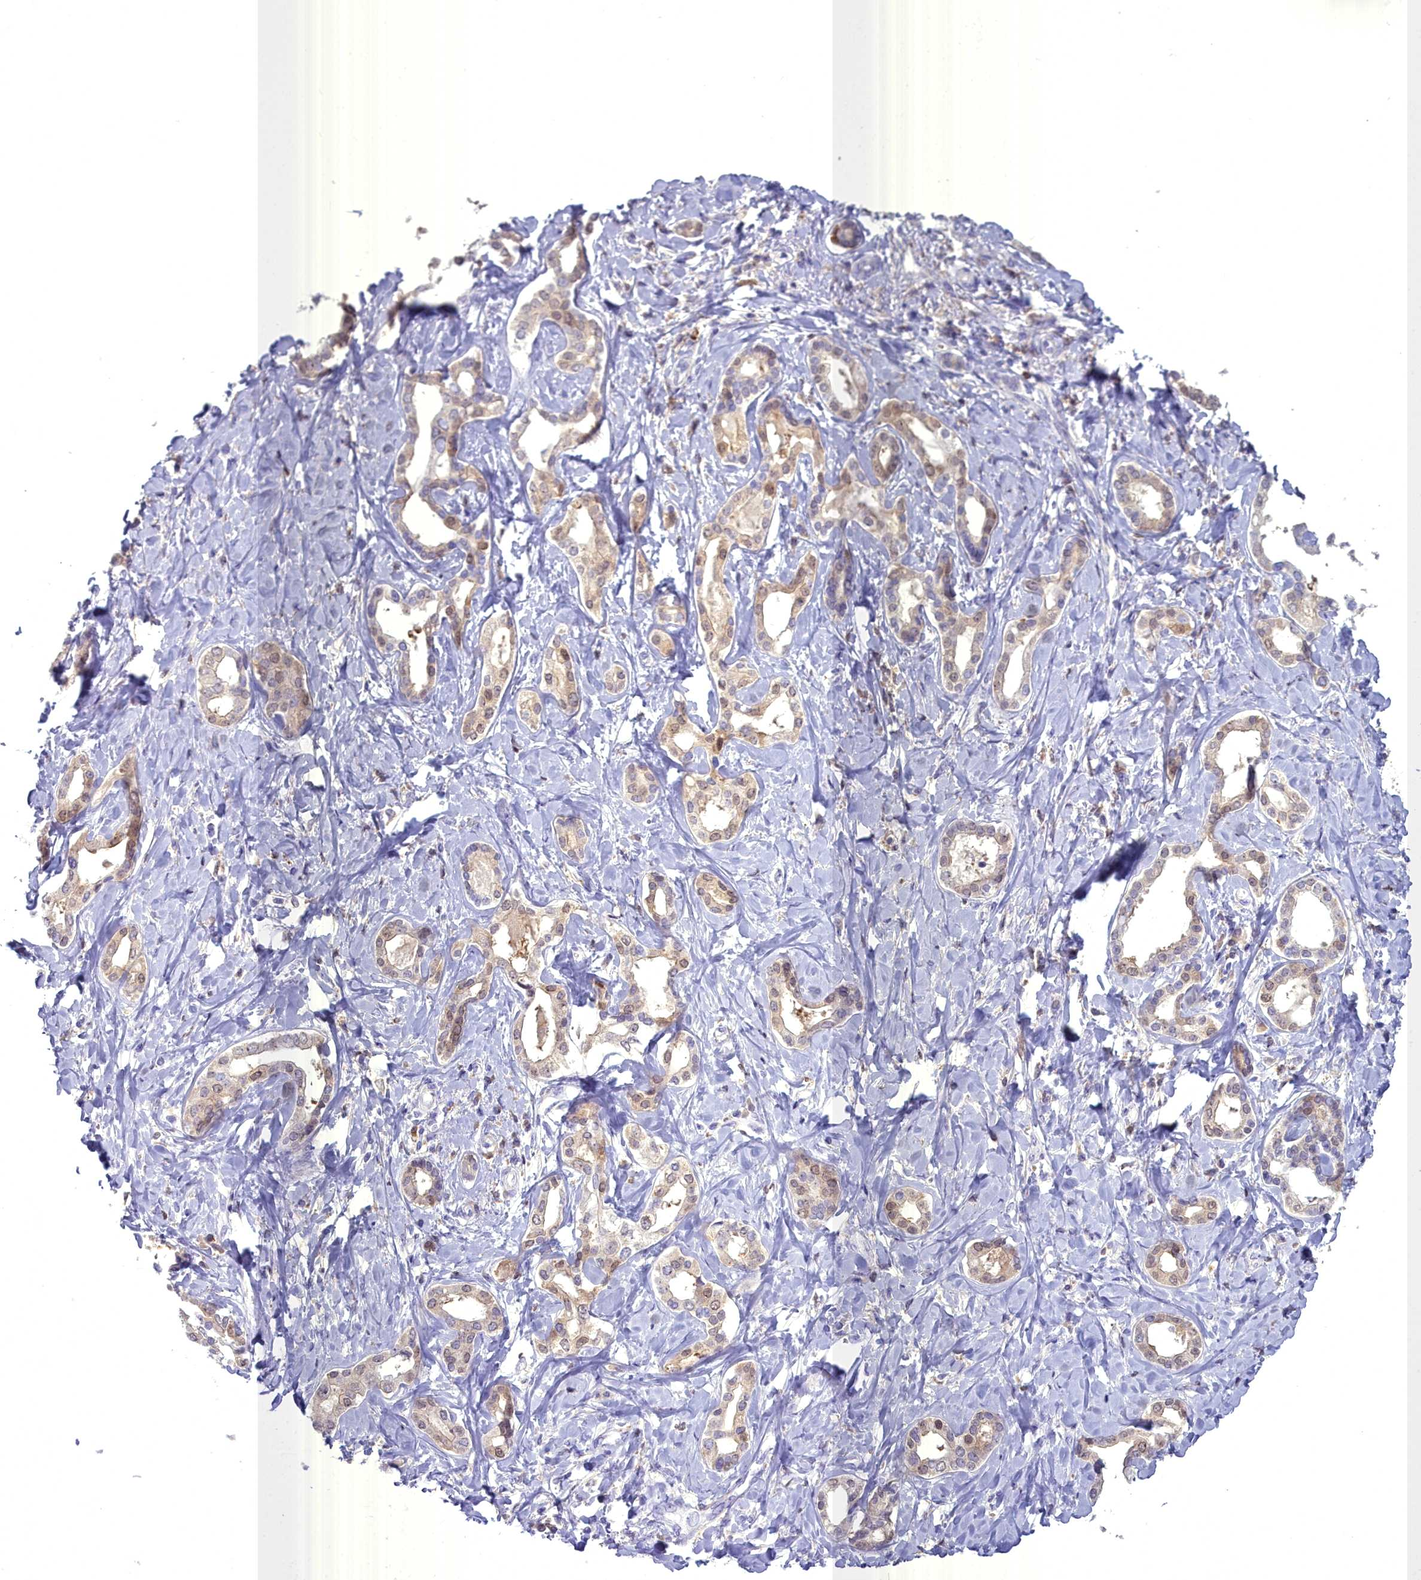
{"staining": {"intensity": "weak", "quantity": ">75%", "location": "cytoplasmic/membranous"}, "tissue": "liver cancer", "cell_type": "Tumor cells", "image_type": "cancer", "snomed": [{"axis": "morphology", "description": "Cholangiocarcinoma"}, {"axis": "topography", "description": "Liver"}], "caption": "Protein analysis of liver cancer tissue shows weak cytoplasmic/membranous staining in approximately >75% of tumor cells.", "gene": "BLNK", "patient": {"sex": "female", "age": 77}}